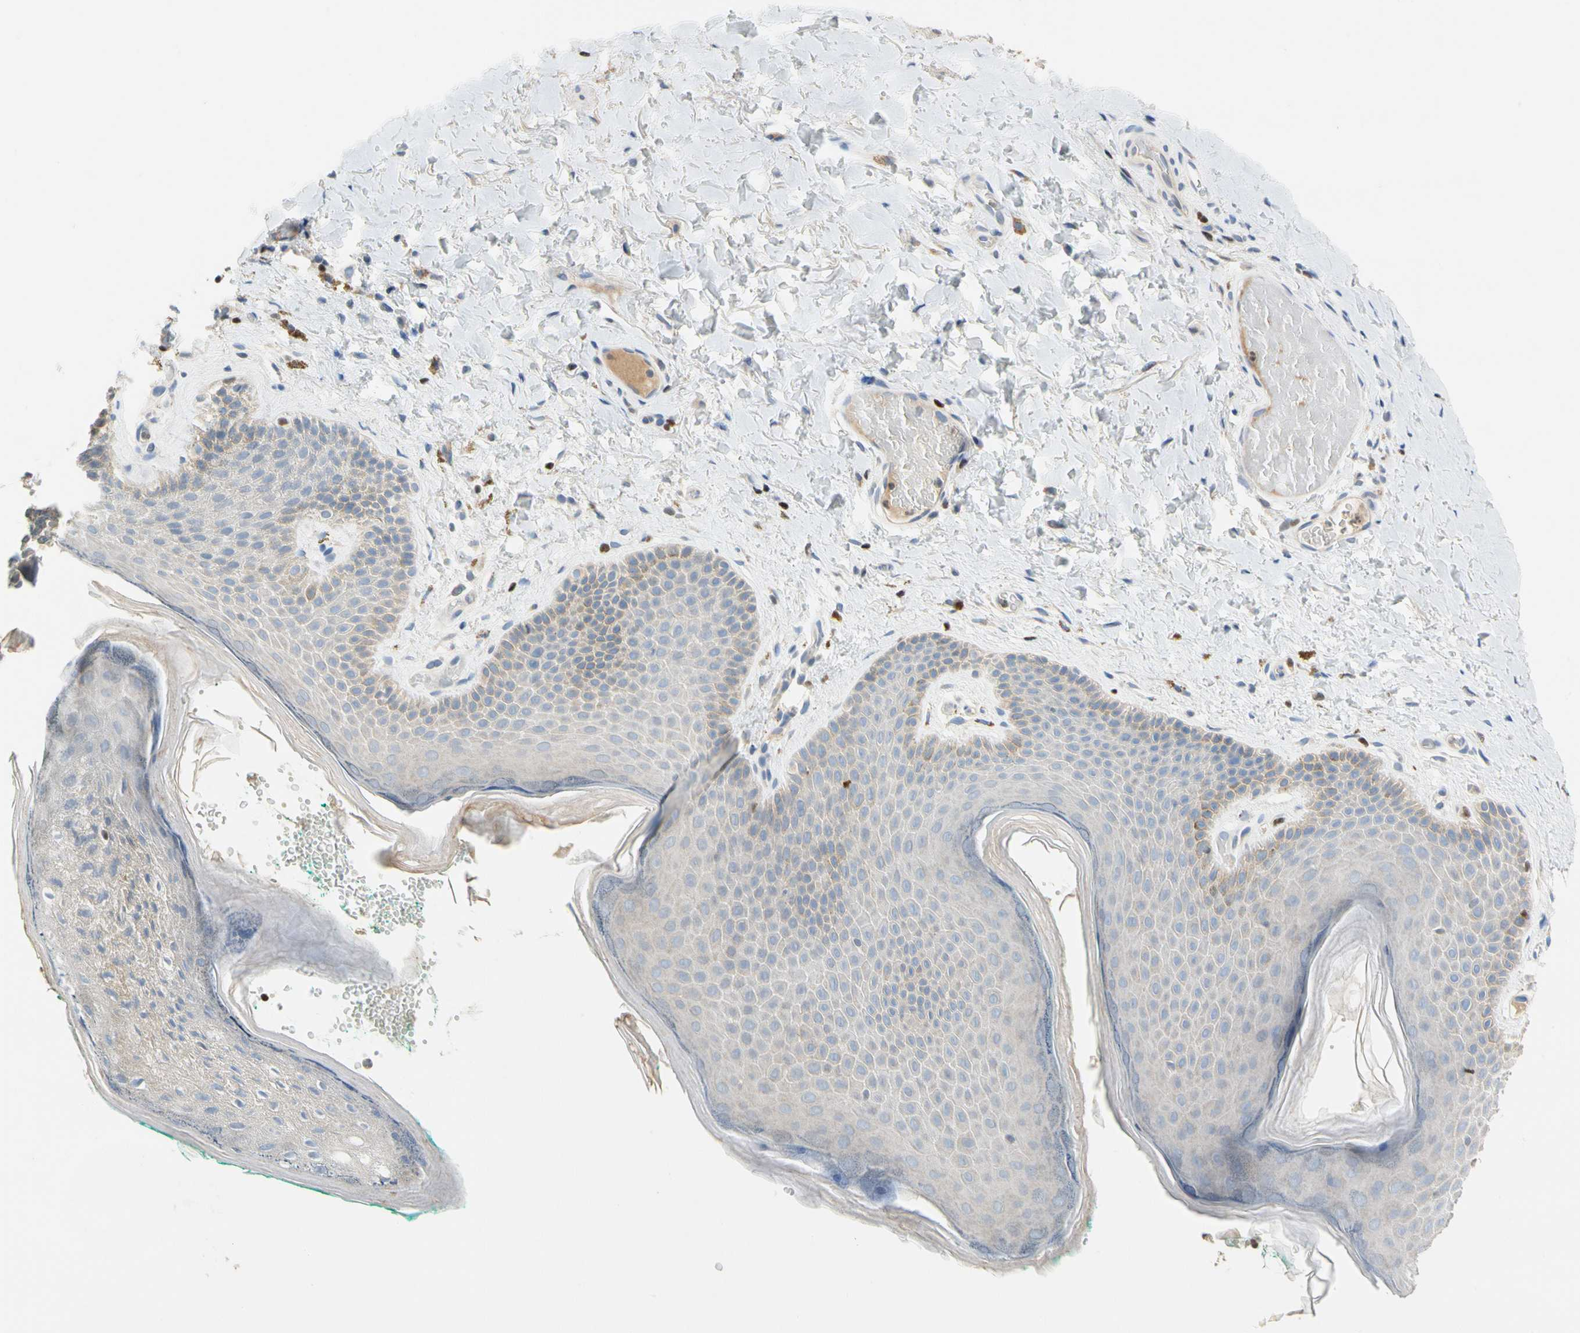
{"staining": {"intensity": "negative", "quantity": "none", "location": "none"}, "tissue": "skin", "cell_type": "Epidermal cells", "image_type": "normal", "snomed": [{"axis": "morphology", "description": "Normal tissue, NOS"}, {"axis": "topography", "description": "Anal"}], "caption": "DAB (3,3'-diaminobenzidine) immunohistochemical staining of benign skin displays no significant expression in epidermal cells.", "gene": "SP140", "patient": {"sex": "male", "age": 74}}